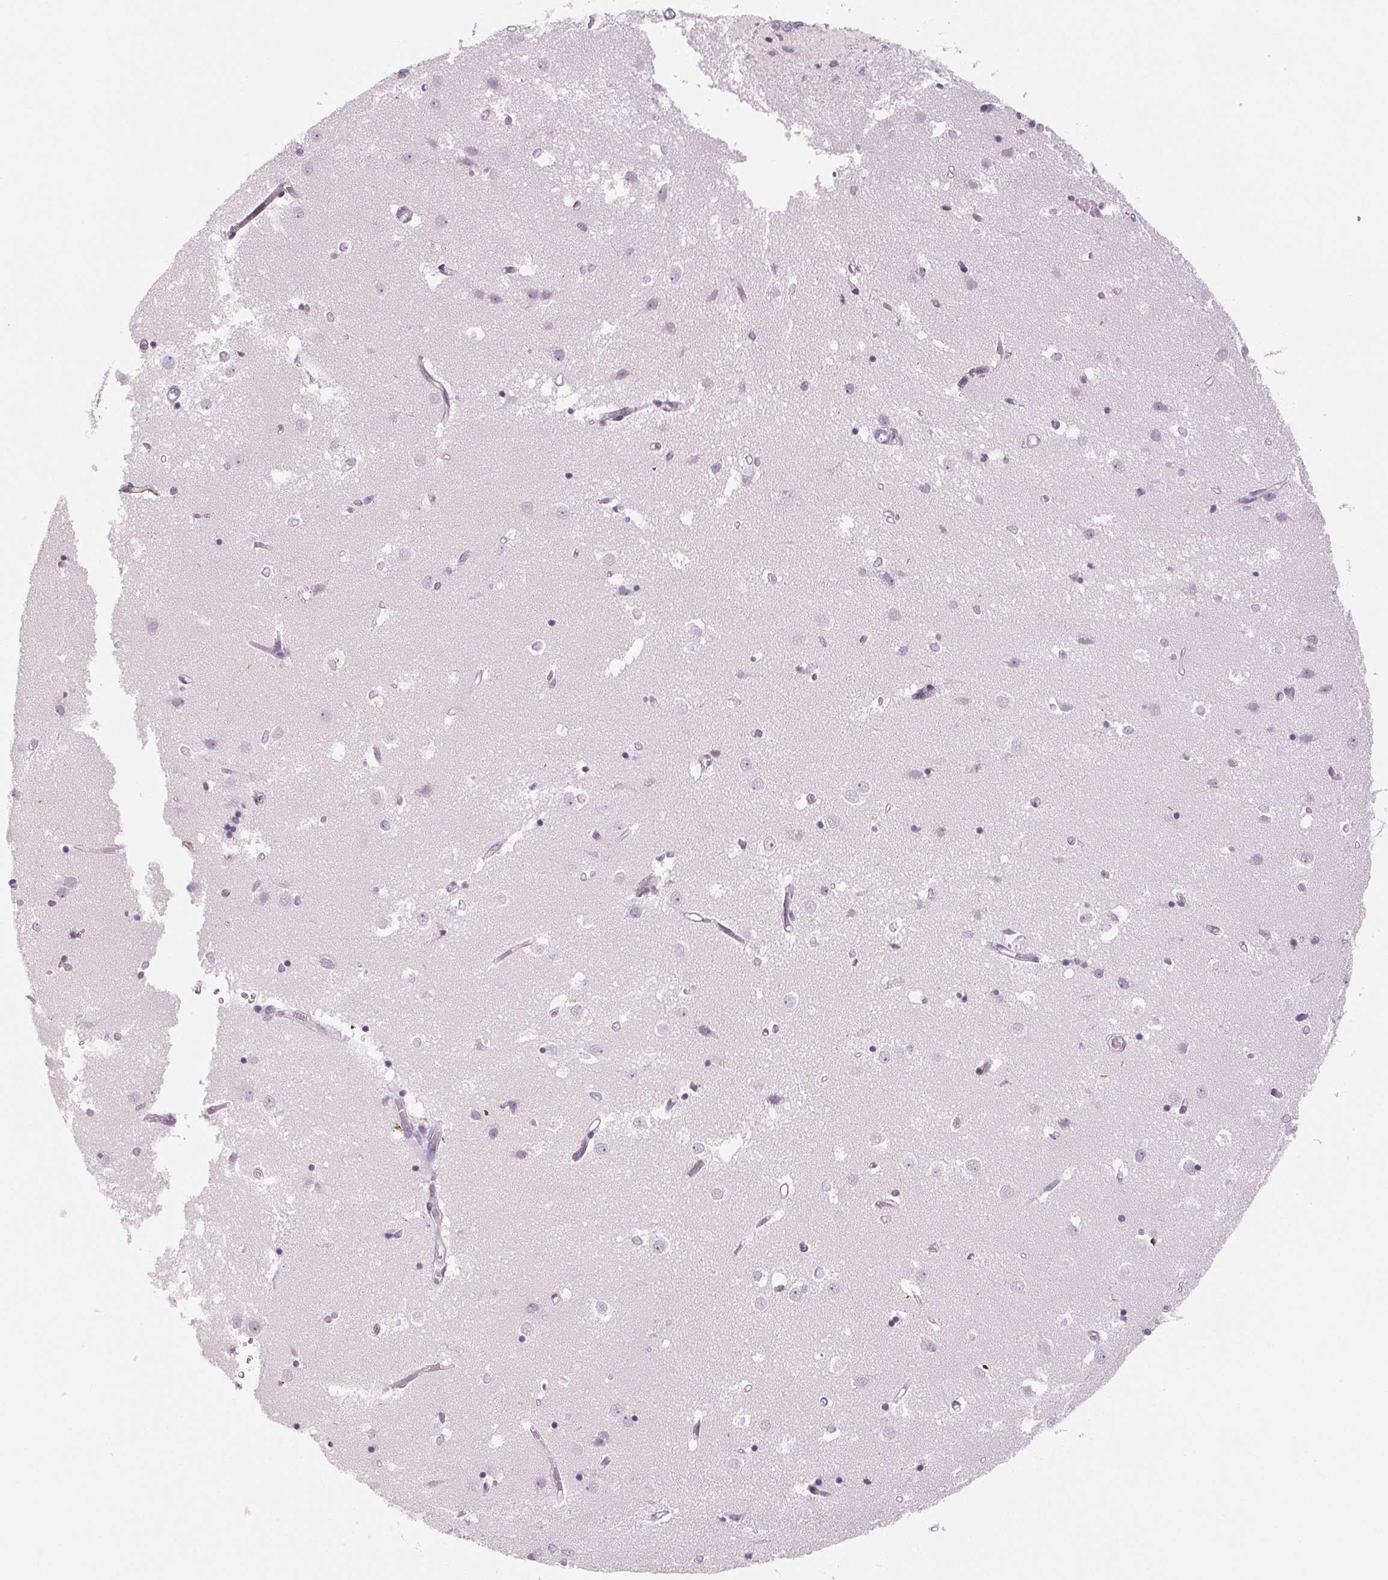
{"staining": {"intensity": "negative", "quantity": "none", "location": "none"}, "tissue": "caudate", "cell_type": "Glial cells", "image_type": "normal", "snomed": [{"axis": "morphology", "description": "Normal tissue, NOS"}, {"axis": "topography", "description": "Lateral ventricle wall"}], "caption": "This is an IHC image of normal caudate. There is no expression in glial cells.", "gene": "EHHADH", "patient": {"sex": "male", "age": 54}}